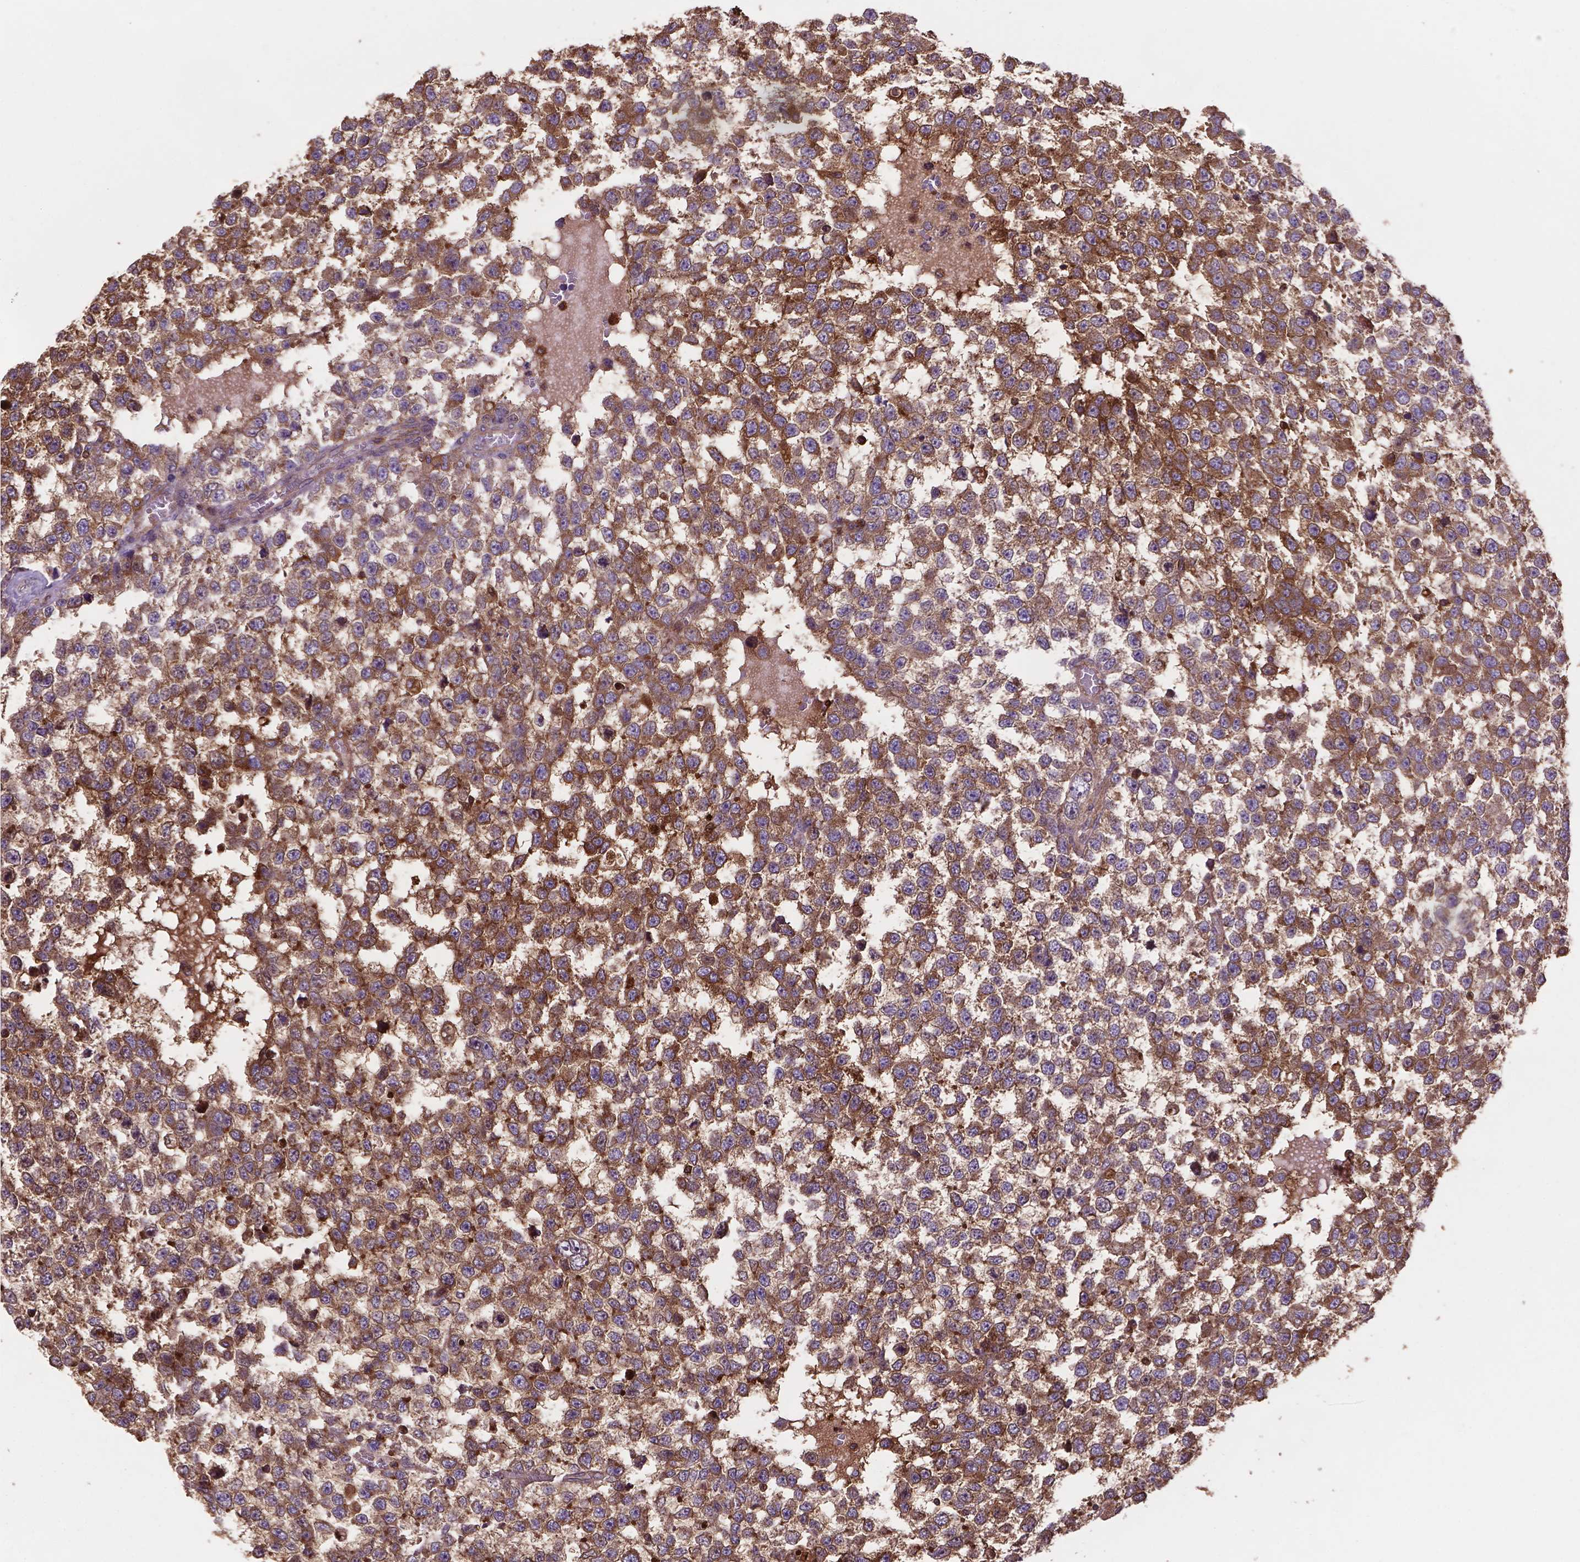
{"staining": {"intensity": "moderate", "quantity": "25%-75%", "location": "cytoplasmic/membranous"}, "tissue": "testis cancer", "cell_type": "Tumor cells", "image_type": "cancer", "snomed": [{"axis": "morphology", "description": "Normal tissue, NOS"}, {"axis": "morphology", "description": "Seminoma, NOS"}, {"axis": "topography", "description": "Testis"}, {"axis": "topography", "description": "Epididymis"}], "caption": "Immunohistochemistry histopathology image of testis seminoma stained for a protein (brown), which displays medium levels of moderate cytoplasmic/membranous staining in about 25%-75% of tumor cells.", "gene": "SMAD3", "patient": {"sex": "male", "age": 34}}